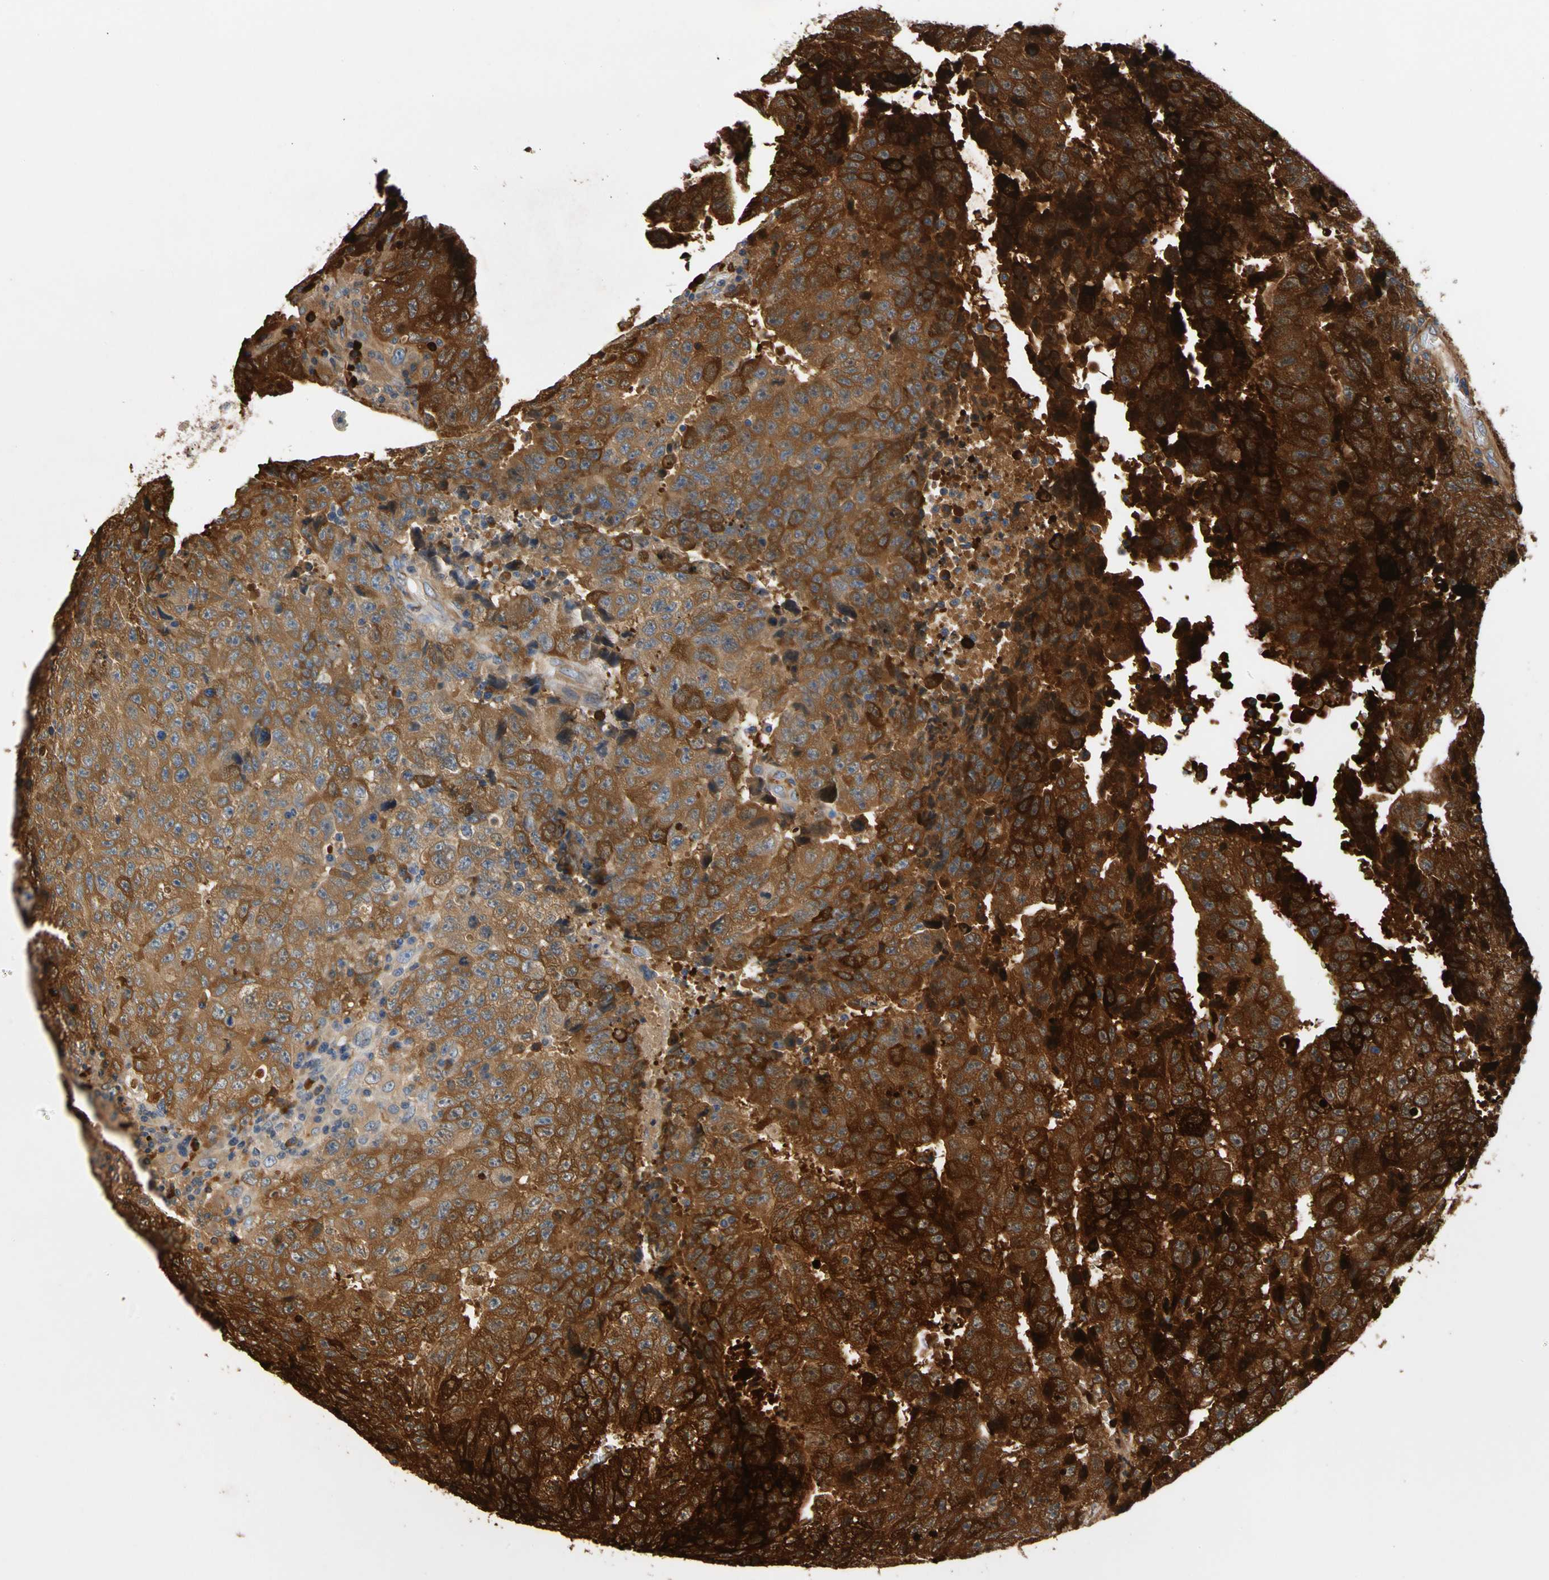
{"staining": {"intensity": "strong", "quantity": ">75%", "location": "cytoplasmic/membranous"}, "tissue": "testis cancer", "cell_type": "Tumor cells", "image_type": "cancer", "snomed": [{"axis": "morphology", "description": "Necrosis, NOS"}, {"axis": "morphology", "description": "Carcinoma, Embryonal, NOS"}, {"axis": "topography", "description": "Testis"}], "caption": "Immunohistochemical staining of embryonal carcinoma (testis) reveals high levels of strong cytoplasmic/membranous expression in about >75% of tumor cells.", "gene": "FGD6", "patient": {"sex": "male", "age": 19}}